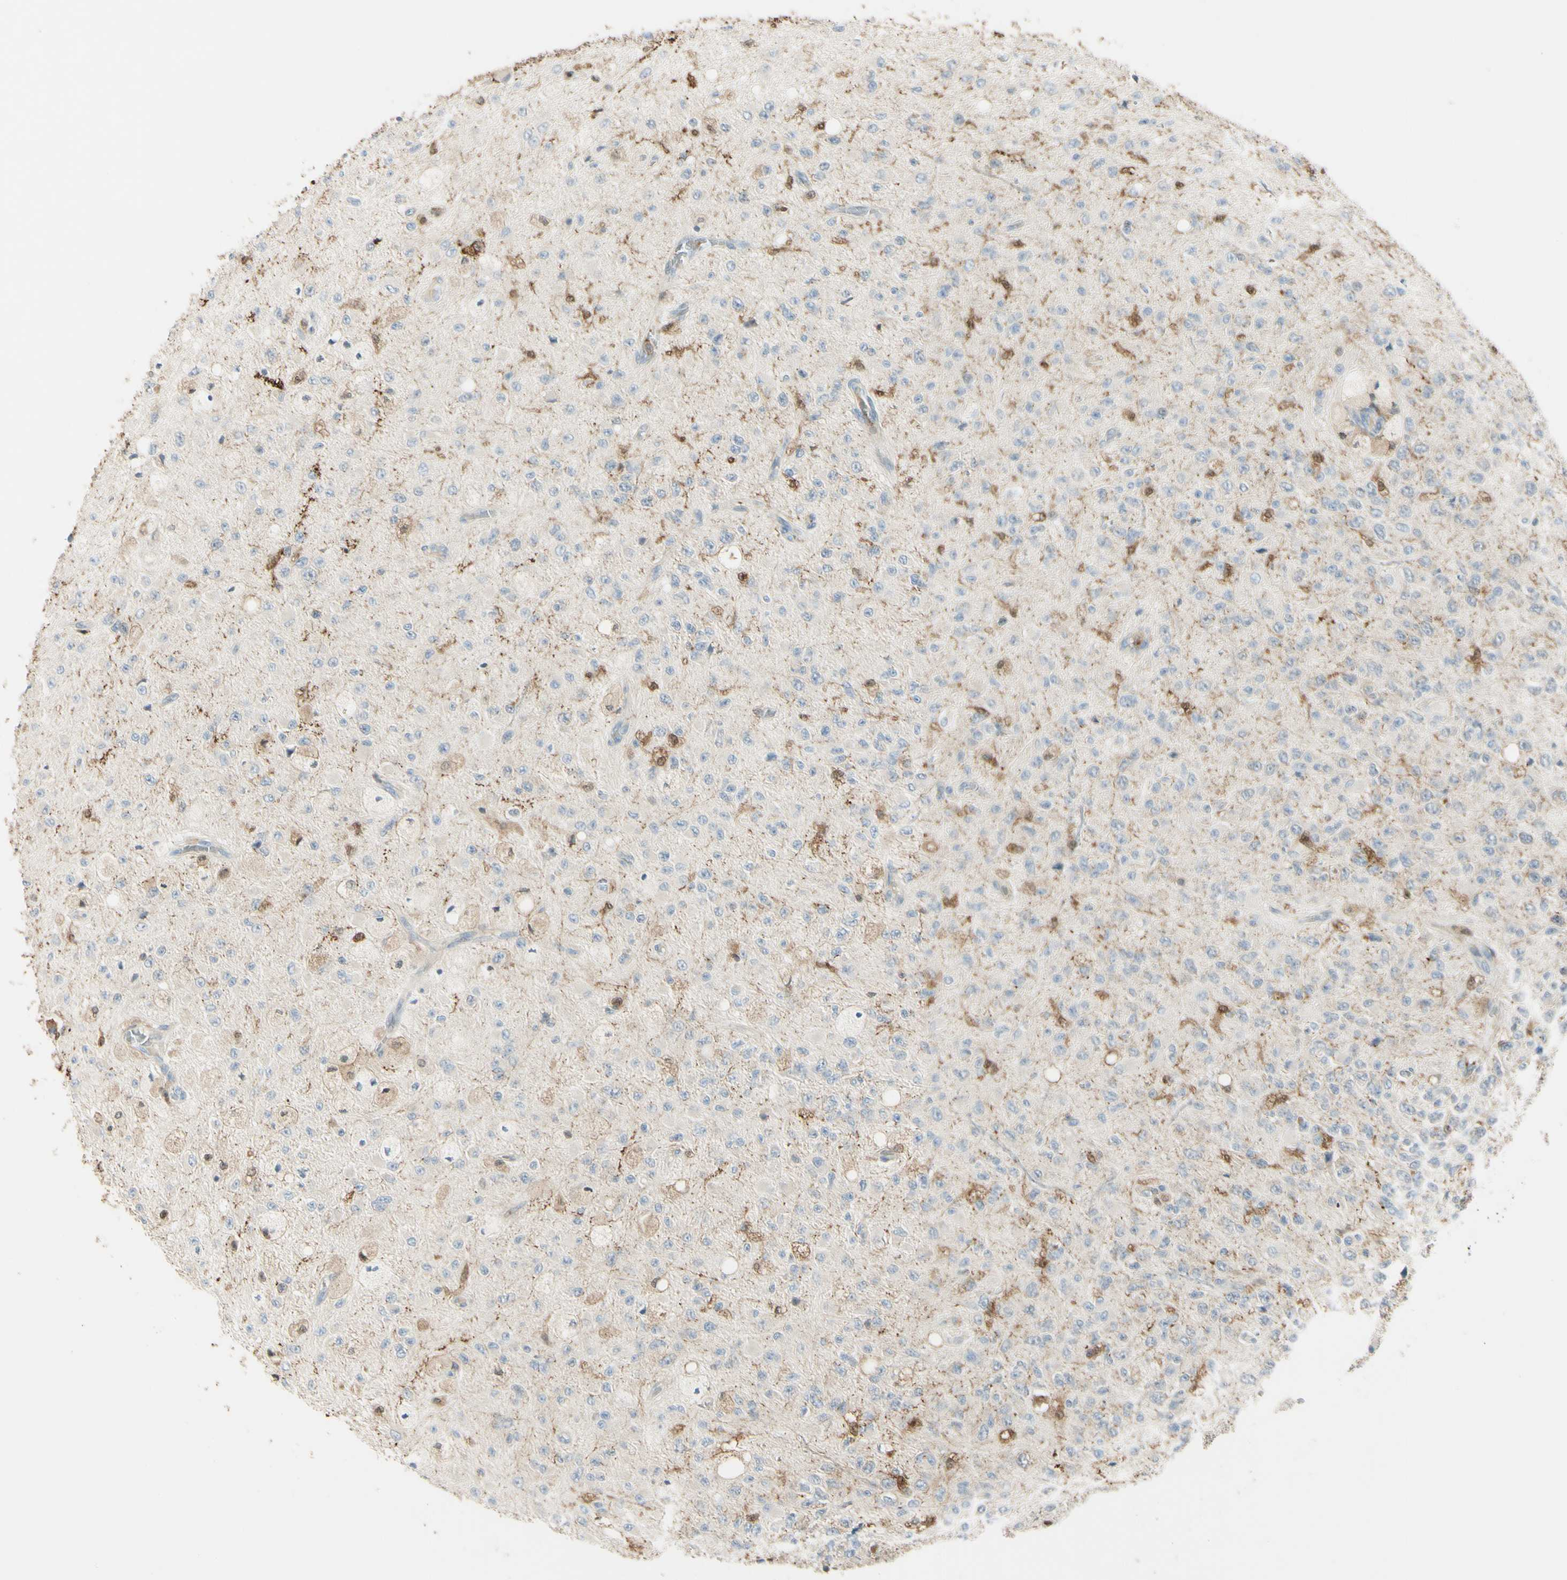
{"staining": {"intensity": "weak", "quantity": ">75%", "location": "cytoplasmic/membranous"}, "tissue": "glioma", "cell_type": "Tumor cells", "image_type": "cancer", "snomed": [{"axis": "morphology", "description": "Glioma, malignant, High grade"}, {"axis": "topography", "description": "pancreas cauda"}], "caption": "Malignant glioma (high-grade) stained with DAB IHC displays low levels of weak cytoplasmic/membranous positivity in about >75% of tumor cells. (Brightfield microscopy of DAB IHC at high magnification).", "gene": "CYRIB", "patient": {"sex": "male", "age": 60}}